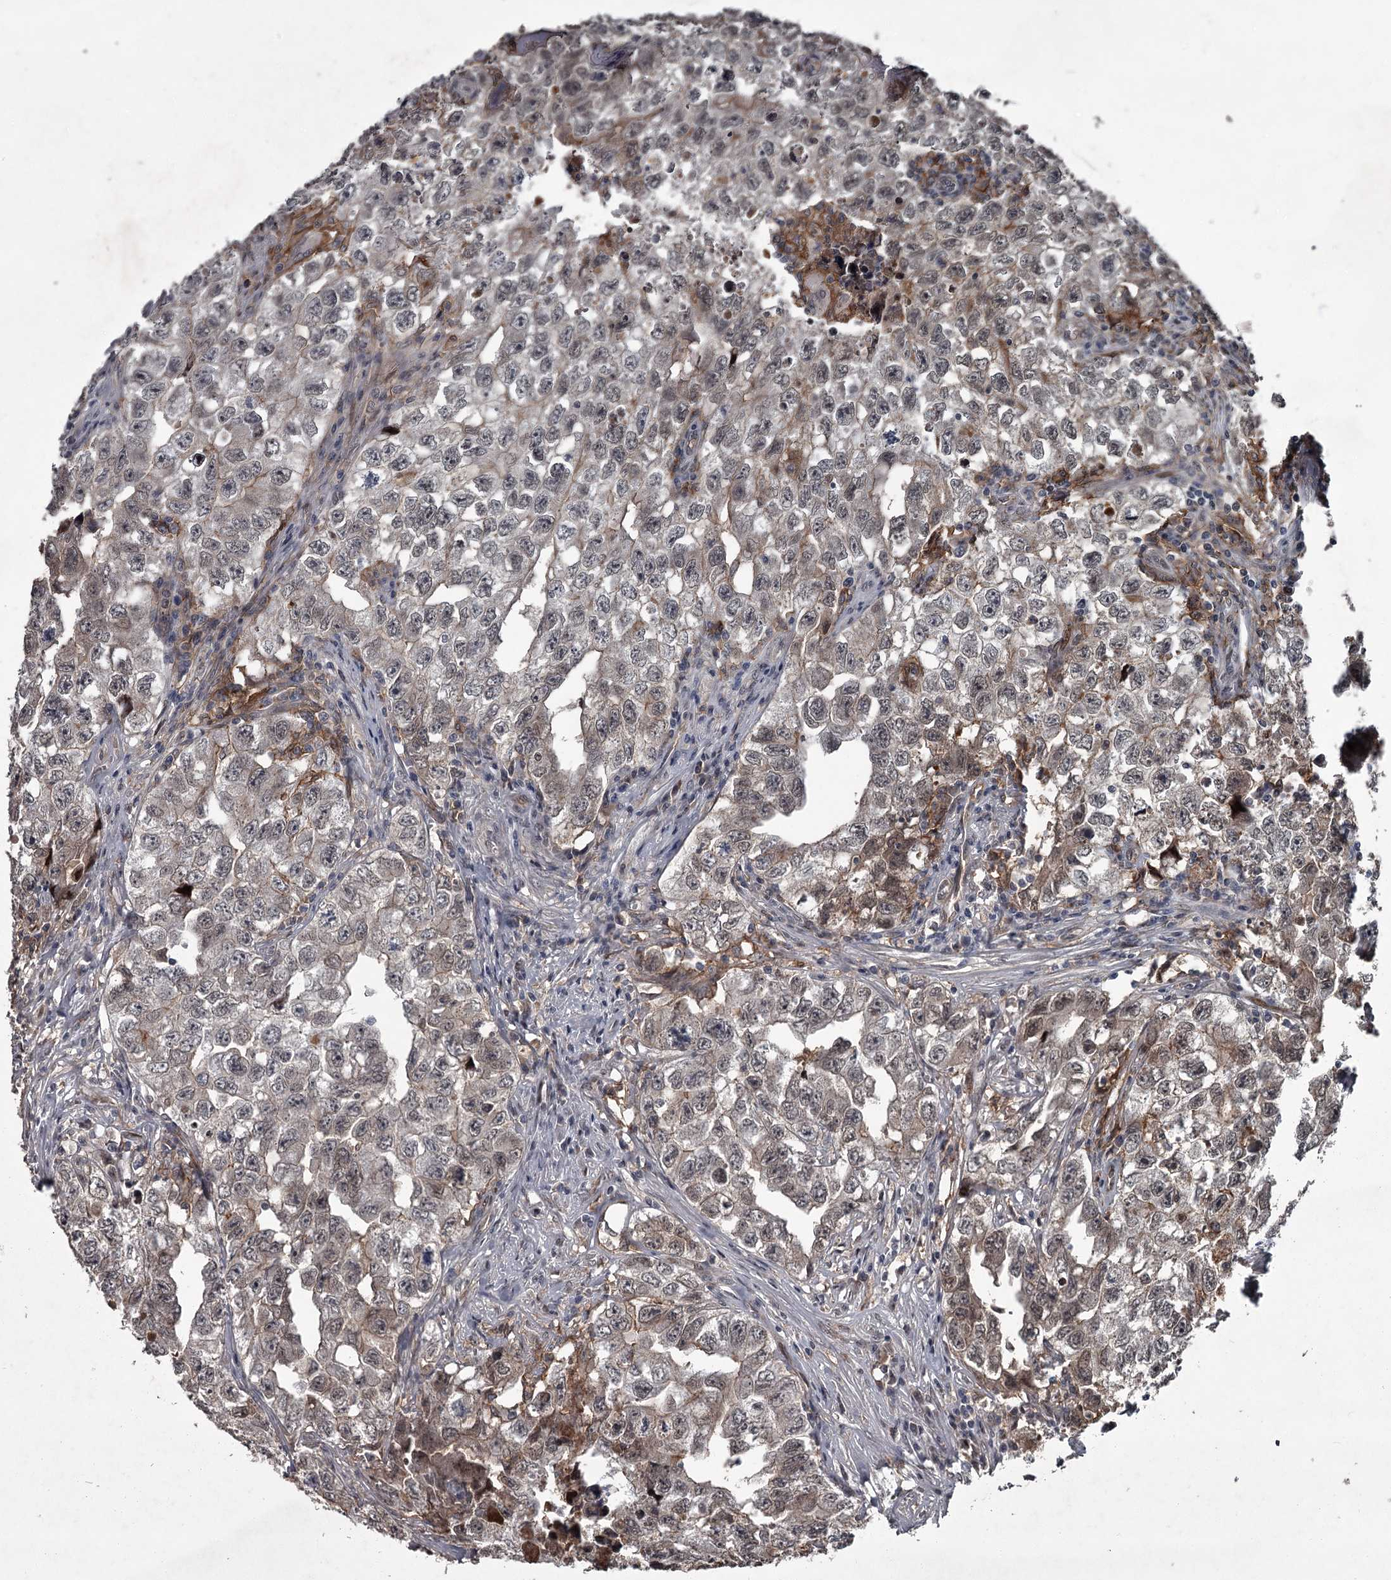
{"staining": {"intensity": "weak", "quantity": ">75%", "location": "cytoplasmic/membranous,nuclear"}, "tissue": "testis cancer", "cell_type": "Tumor cells", "image_type": "cancer", "snomed": [{"axis": "morphology", "description": "Seminoma, NOS"}, {"axis": "morphology", "description": "Carcinoma, Embryonal, NOS"}, {"axis": "topography", "description": "Testis"}], "caption": "Tumor cells demonstrate low levels of weak cytoplasmic/membranous and nuclear staining in approximately >75% of cells in human testis seminoma.", "gene": "FLVCR2", "patient": {"sex": "male", "age": 43}}